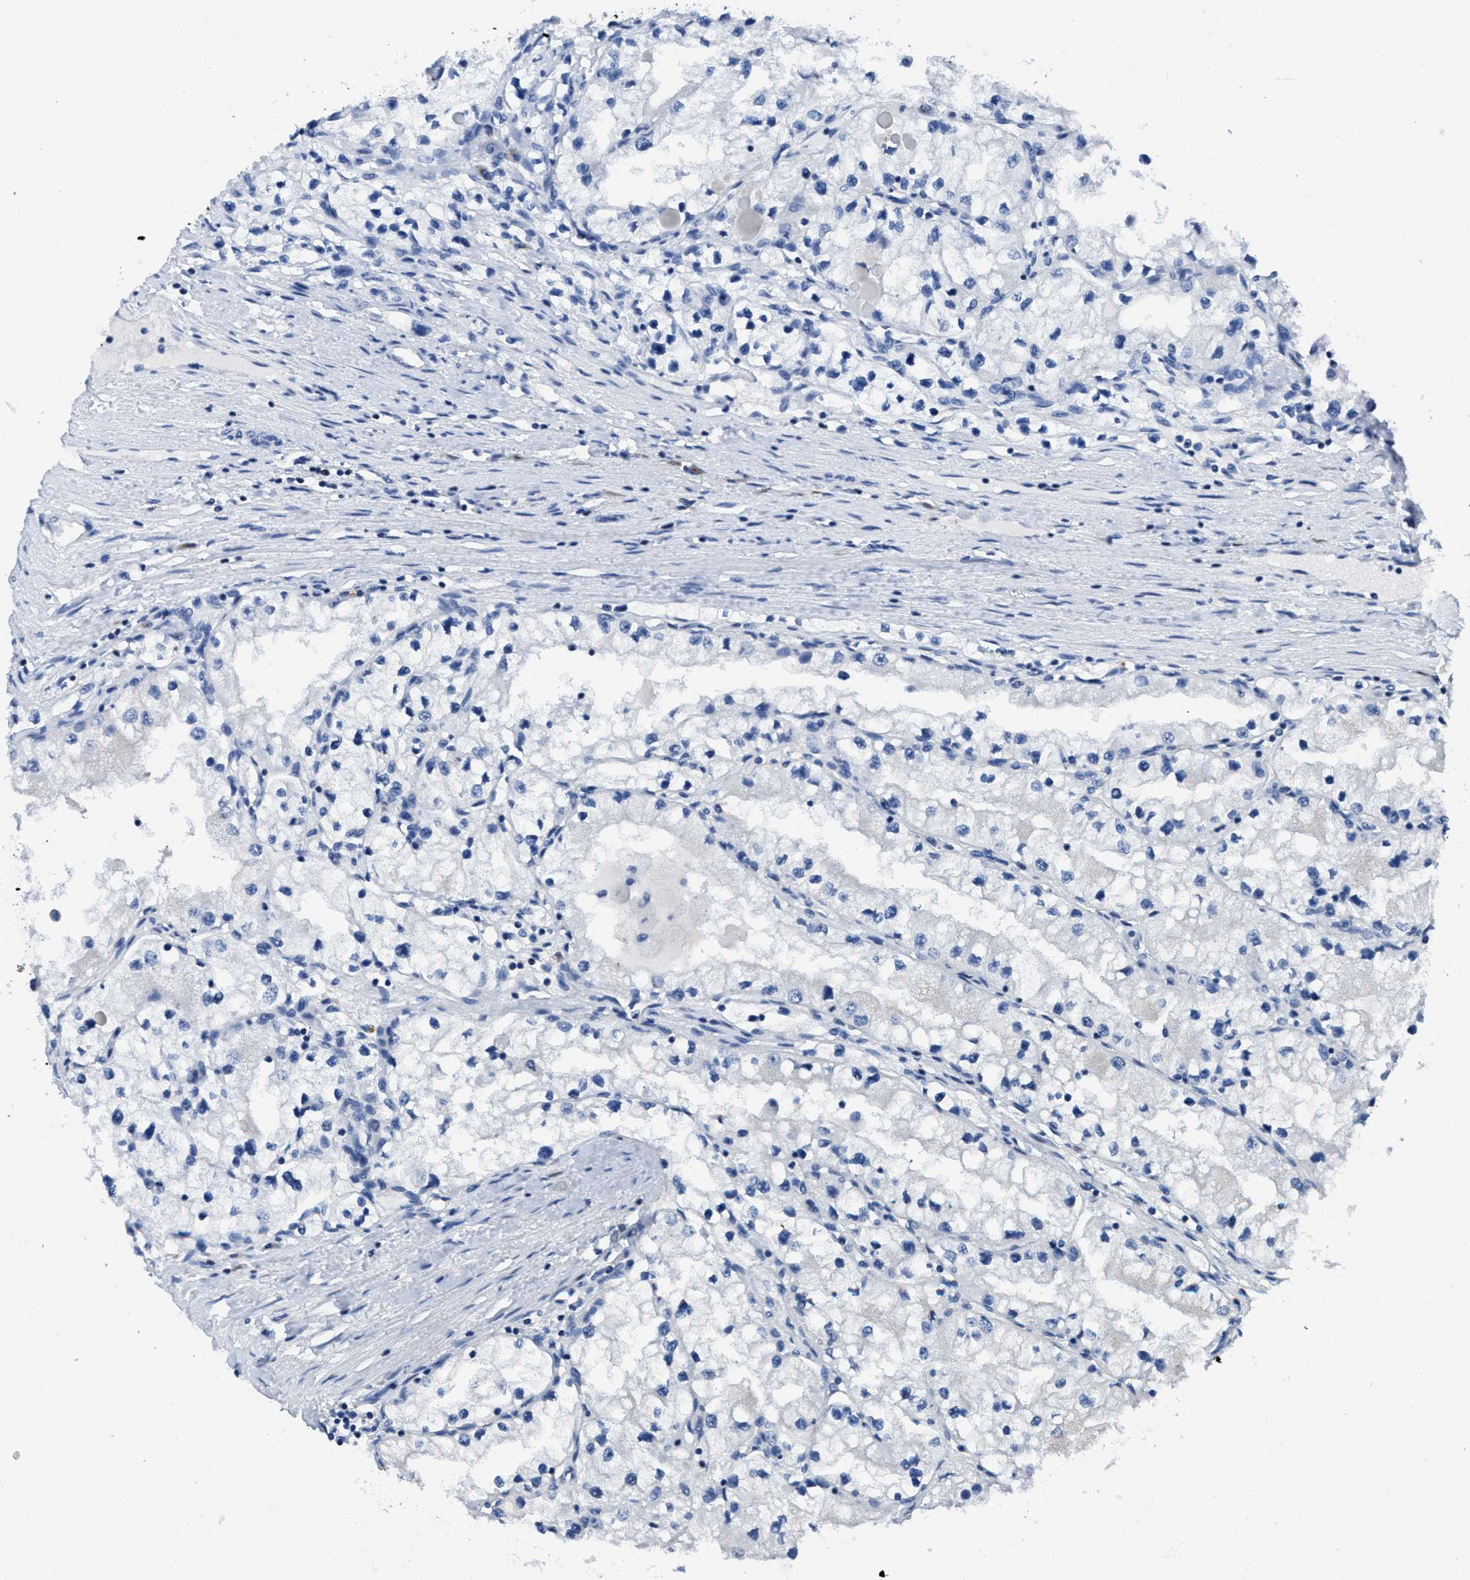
{"staining": {"intensity": "negative", "quantity": "none", "location": "none"}, "tissue": "renal cancer", "cell_type": "Tumor cells", "image_type": "cancer", "snomed": [{"axis": "morphology", "description": "Adenocarcinoma, NOS"}, {"axis": "topography", "description": "Kidney"}], "caption": "Renal cancer was stained to show a protein in brown. There is no significant staining in tumor cells.", "gene": "ITGA3", "patient": {"sex": "male", "age": 68}}